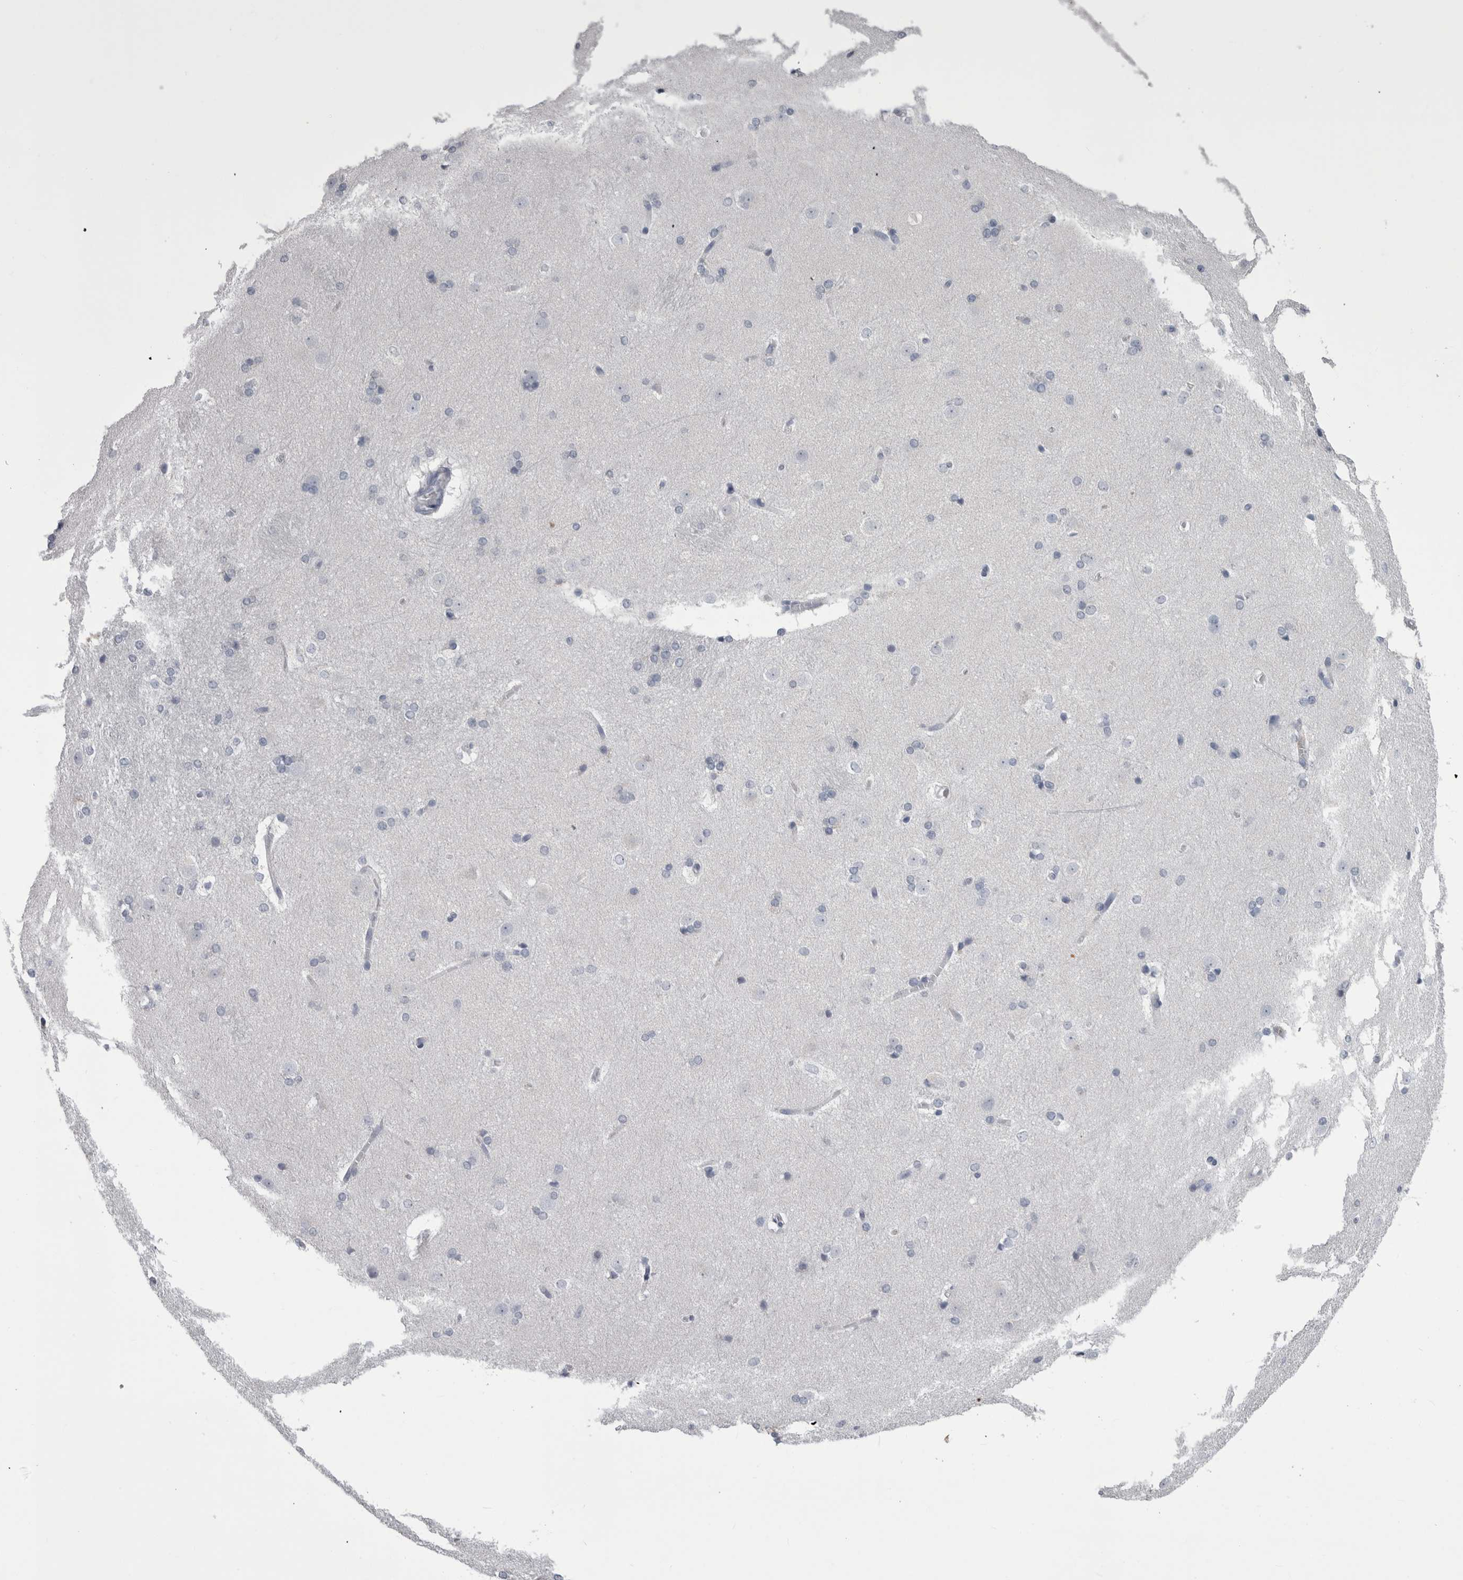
{"staining": {"intensity": "negative", "quantity": "none", "location": "none"}, "tissue": "caudate", "cell_type": "Glial cells", "image_type": "normal", "snomed": [{"axis": "morphology", "description": "Normal tissue, NOS"}, {"axis": "topography", "description": "Lateral ventricle wall"}], "caption": "Immunohistochemistry of normal human caudate exhibits no staining in glial cells.", "gene": "ALDH8A1", "patient": {"sex": "female", "age": 19}}